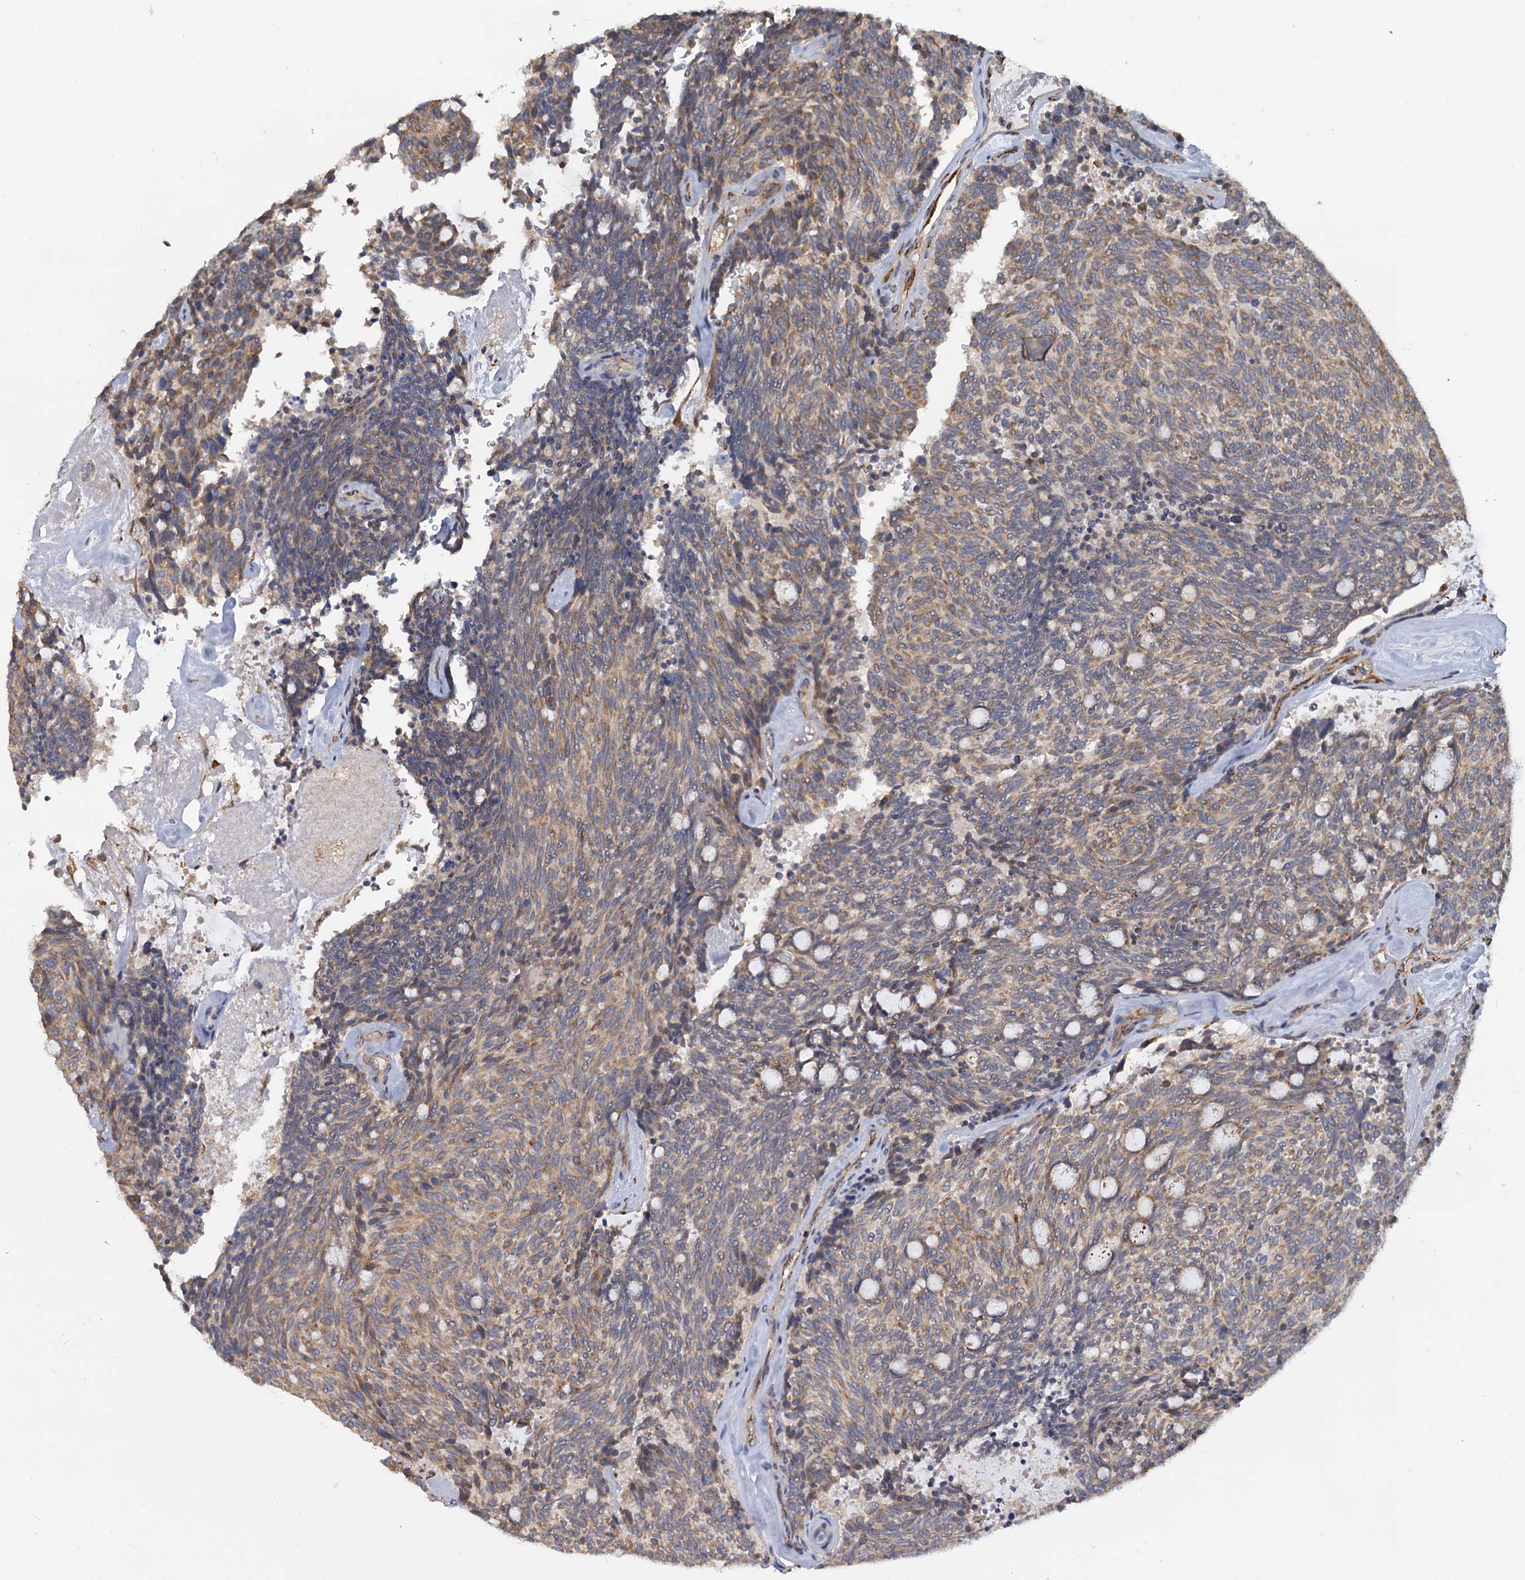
{"staining": {"intensity": "weak", "quantity": ">75%", "location": "cytoplasmic/membranous"}, "tissue": "carcinoid", "cell_type": "Tumor cells", "image_type": "cancer", "snomed": [{"axis": "morphology", "description": "Carcinoid, malignant, NOS"}, {"axis": "topography", "description": "Pancreas"}], "caption": "Immunohistochemical staining of carcinoid demonstrates weak cytoplasmic/membranous protein expression in approximately >75% of tumor cells.", "gene": "LRRC51", "patient": {"sex": "female", "age": 54}}